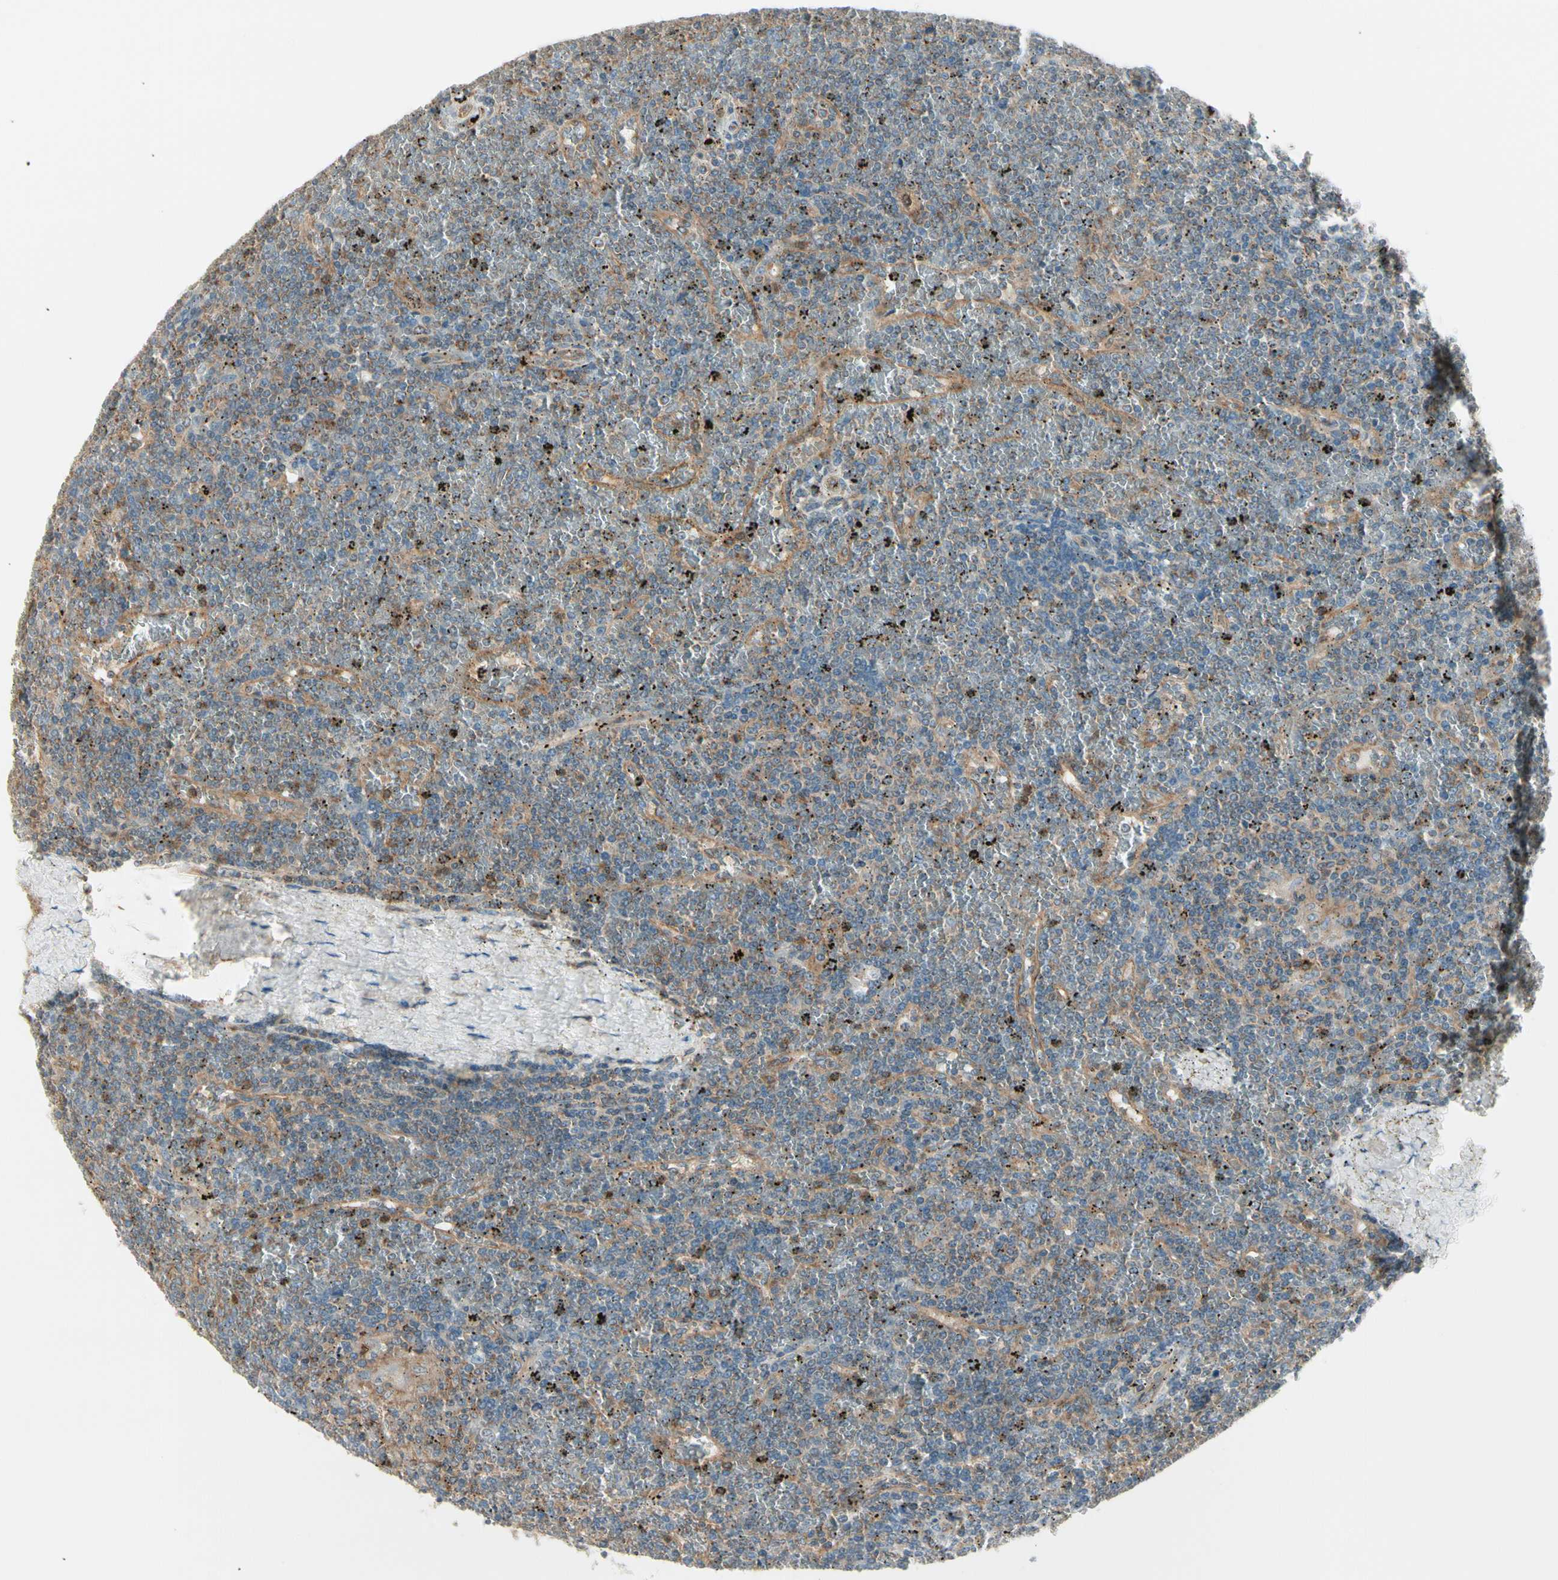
{"staining": {"intensity": "weak", "quantity": "<25%", "location": "cytoplasmic/membranous"}, "tissue": "lymphoma", "cell_type": "Tumor cells", "image_type": "cancer", "snomed": [{"axis": "morphology", "description": "Malignant lymphoma, non-Hodgkin's type, Low grade"}, {"axis": "topography", "description": "Spleen"}], "caption": "Human lymphoma stained for a protein using immunohistochemistry (IHC) exhibits no expression in tumor cells.", "gene": "AGFG1", "patient": {"sex": "female", "age": 19}}